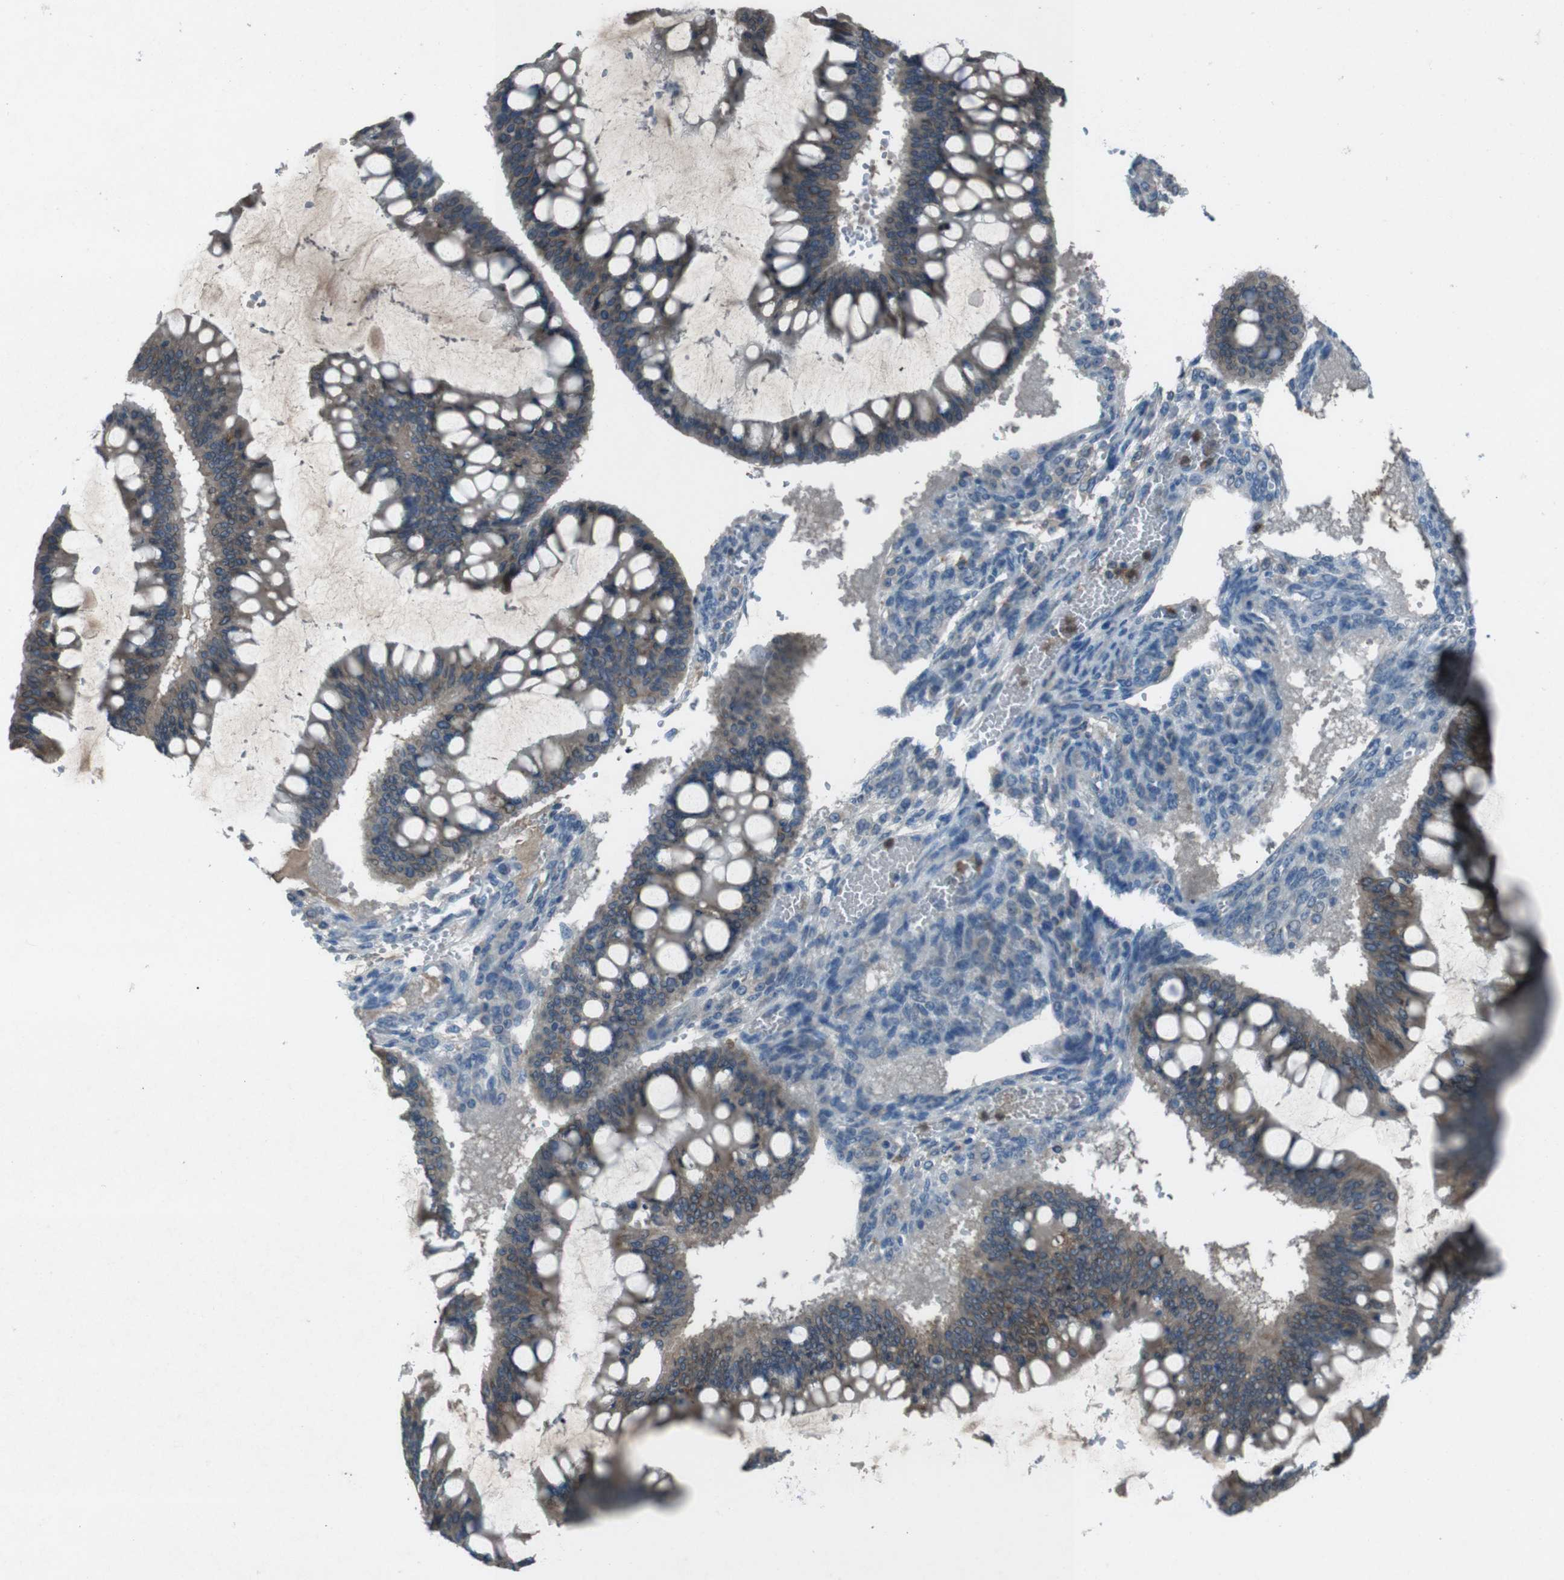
{"staining": {"intensity": "weak", "quantity": ">75%", "location": "cytoplasmic/membranous"}, "tissue": "ovarian cancer", "cell_type": "Tumor cells", "image_type": "cancer", "snomed": [{"axis": "morphology", "description": "Cystadenocarcinoma, mucinous, NOS"}, {"axis": "topography", "description": "Ovary"}], "caption": "Immunohistochemical staining of human ovarian mucinous cystadenocarcinoma reveals low levels of weak cytoplasmic/membranous staining in approximately >75% of tumor cells.", "gene": "UGT1A6", "patient": {"sex": "female", "age": 73}}